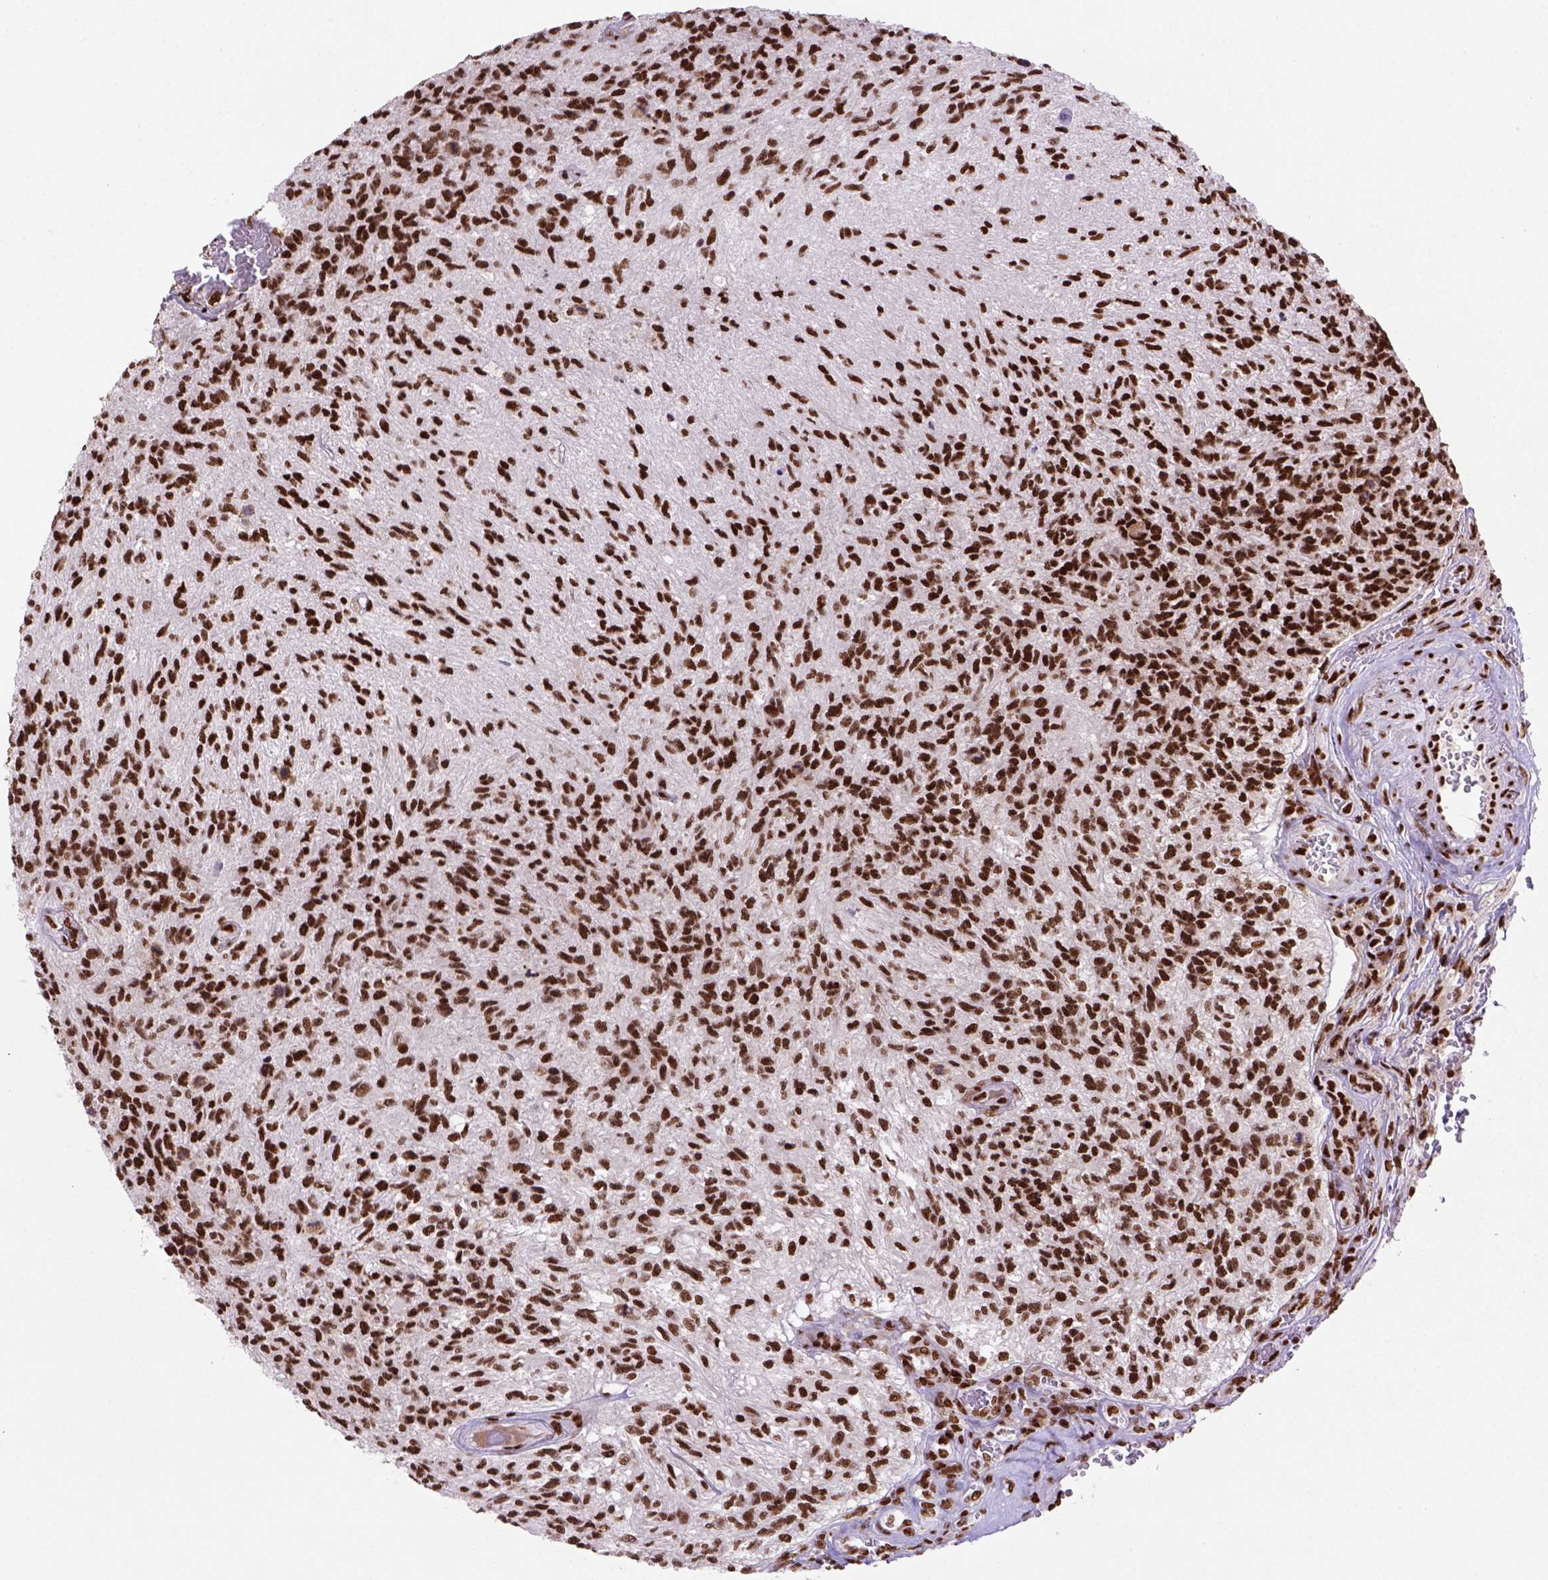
{"staining": {"intensity": "strong", "quantity": ">75%", "location": "nuclear"}, "tissue": "glioma", "cell_type": "Tumor cells", "image_type": "cancer", "snomed": [{"axis": "morphology", "description": "Glioma, malignant, High grade"}, {"axis": "topography", "description": "Brain"}], "caption": "Immunohistochemistry micrograph of neoplastic tissue: human malignant high-grade glioma stained using immunohistochemistry exhibits high levels of strong protein expression localized specifically in the nuclear of tumor cells, appearing as a nuclear brown color.", "gene": "NSMCE2", "patient": {"sex": "male", "age": 56}}